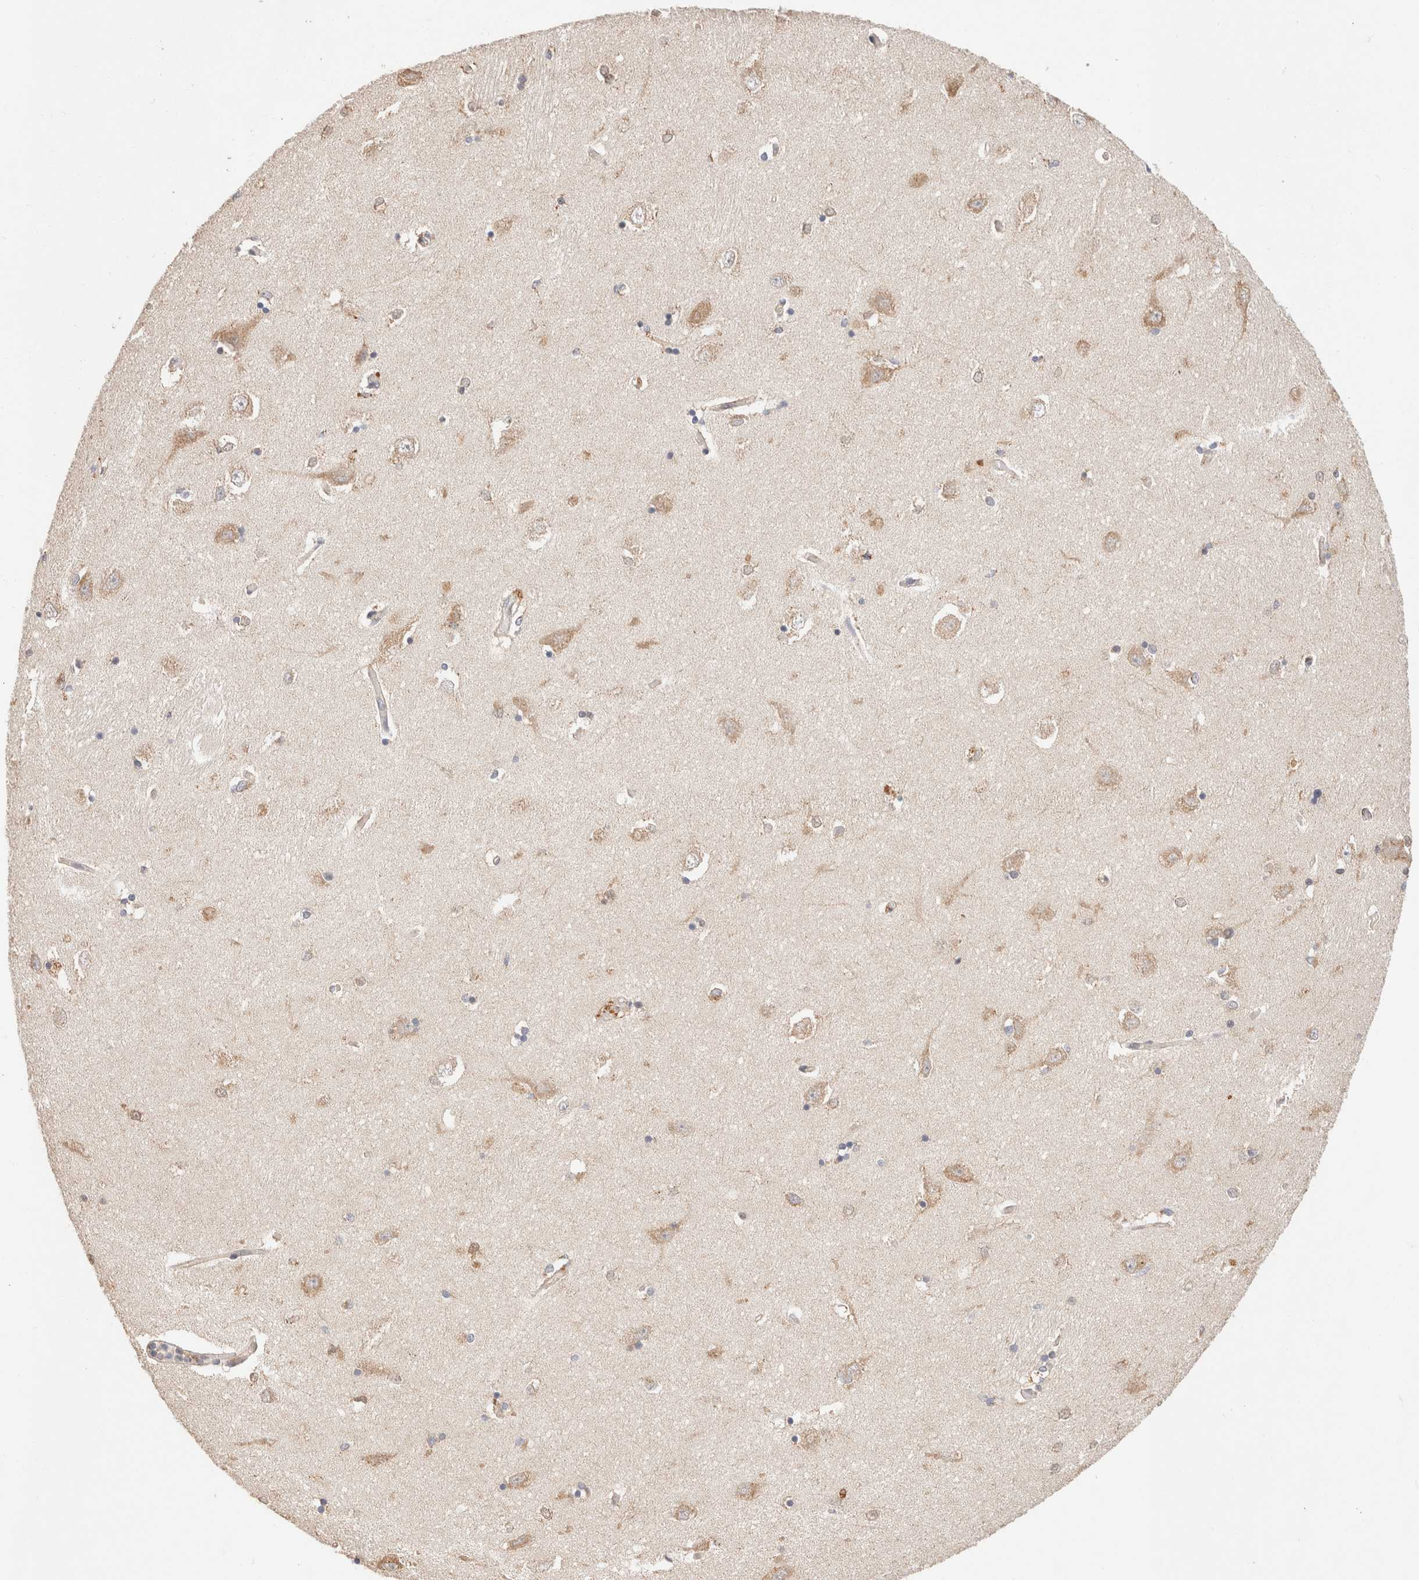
{"staining": {"intensity": "moderate", "quantity": "<25%", "location": "cytoplasmic/membranous"}, "tissue": "hippocampus", "cell_type": "Glial cells", "image_type": "normal", "snomed": [{"axis": "morphology", "description": "Normal tissue, NOS"}, {"axis": "topography", "description": "Hippocampus"}], "caption": "A histopathology image showing moderate cytoplasmic/membranous positivity in approximately <25% of glial cells in unremarkable hippocampus, as visualized by brown immunohistochemical staining.", "gene": "RABEPK", "patient": {"sex": "male", "age": 45}}